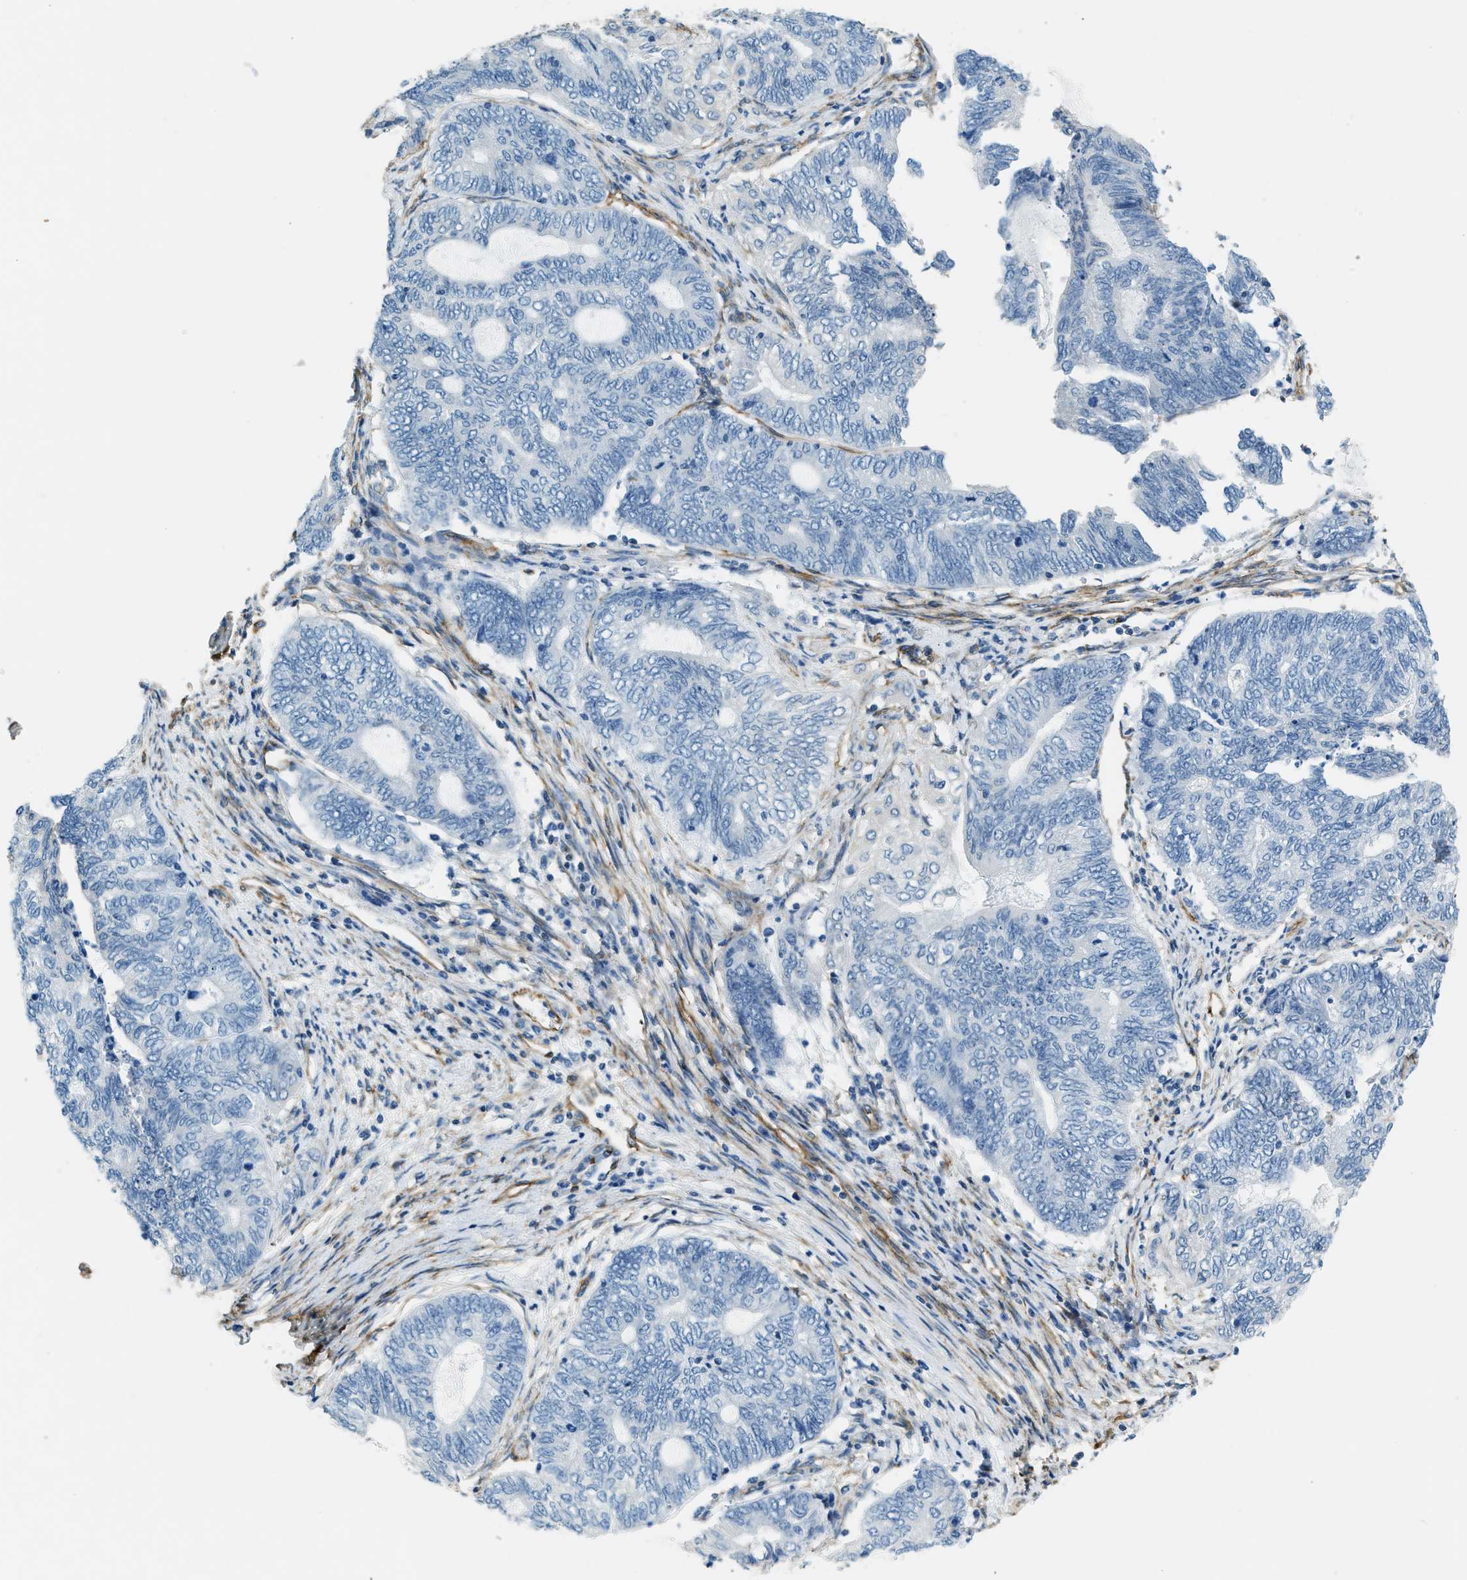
{"staining": {"intensity": "negative", "quantity": "none", "location": "none"}, "tissue": "endometrial cancer", "cell_type": "Tumor cells", "image_type": "cancer", "snomed": [{"axis": "morphology", "description": "Adenocarcinoma, NOS"}, {"axis": "topography", "description": "Uterus"}, {"axis": "topography", "description": "Endometrium"}], "caption": "Immunohistochemistry histopathology image of neoplastic tissue: human adenocarcinoma (endometrial) stained with DAB shows no significant protein positivity in tumor cells.", "gene": "TMEM43", "patient": {"sex": "female", "age": 70}}